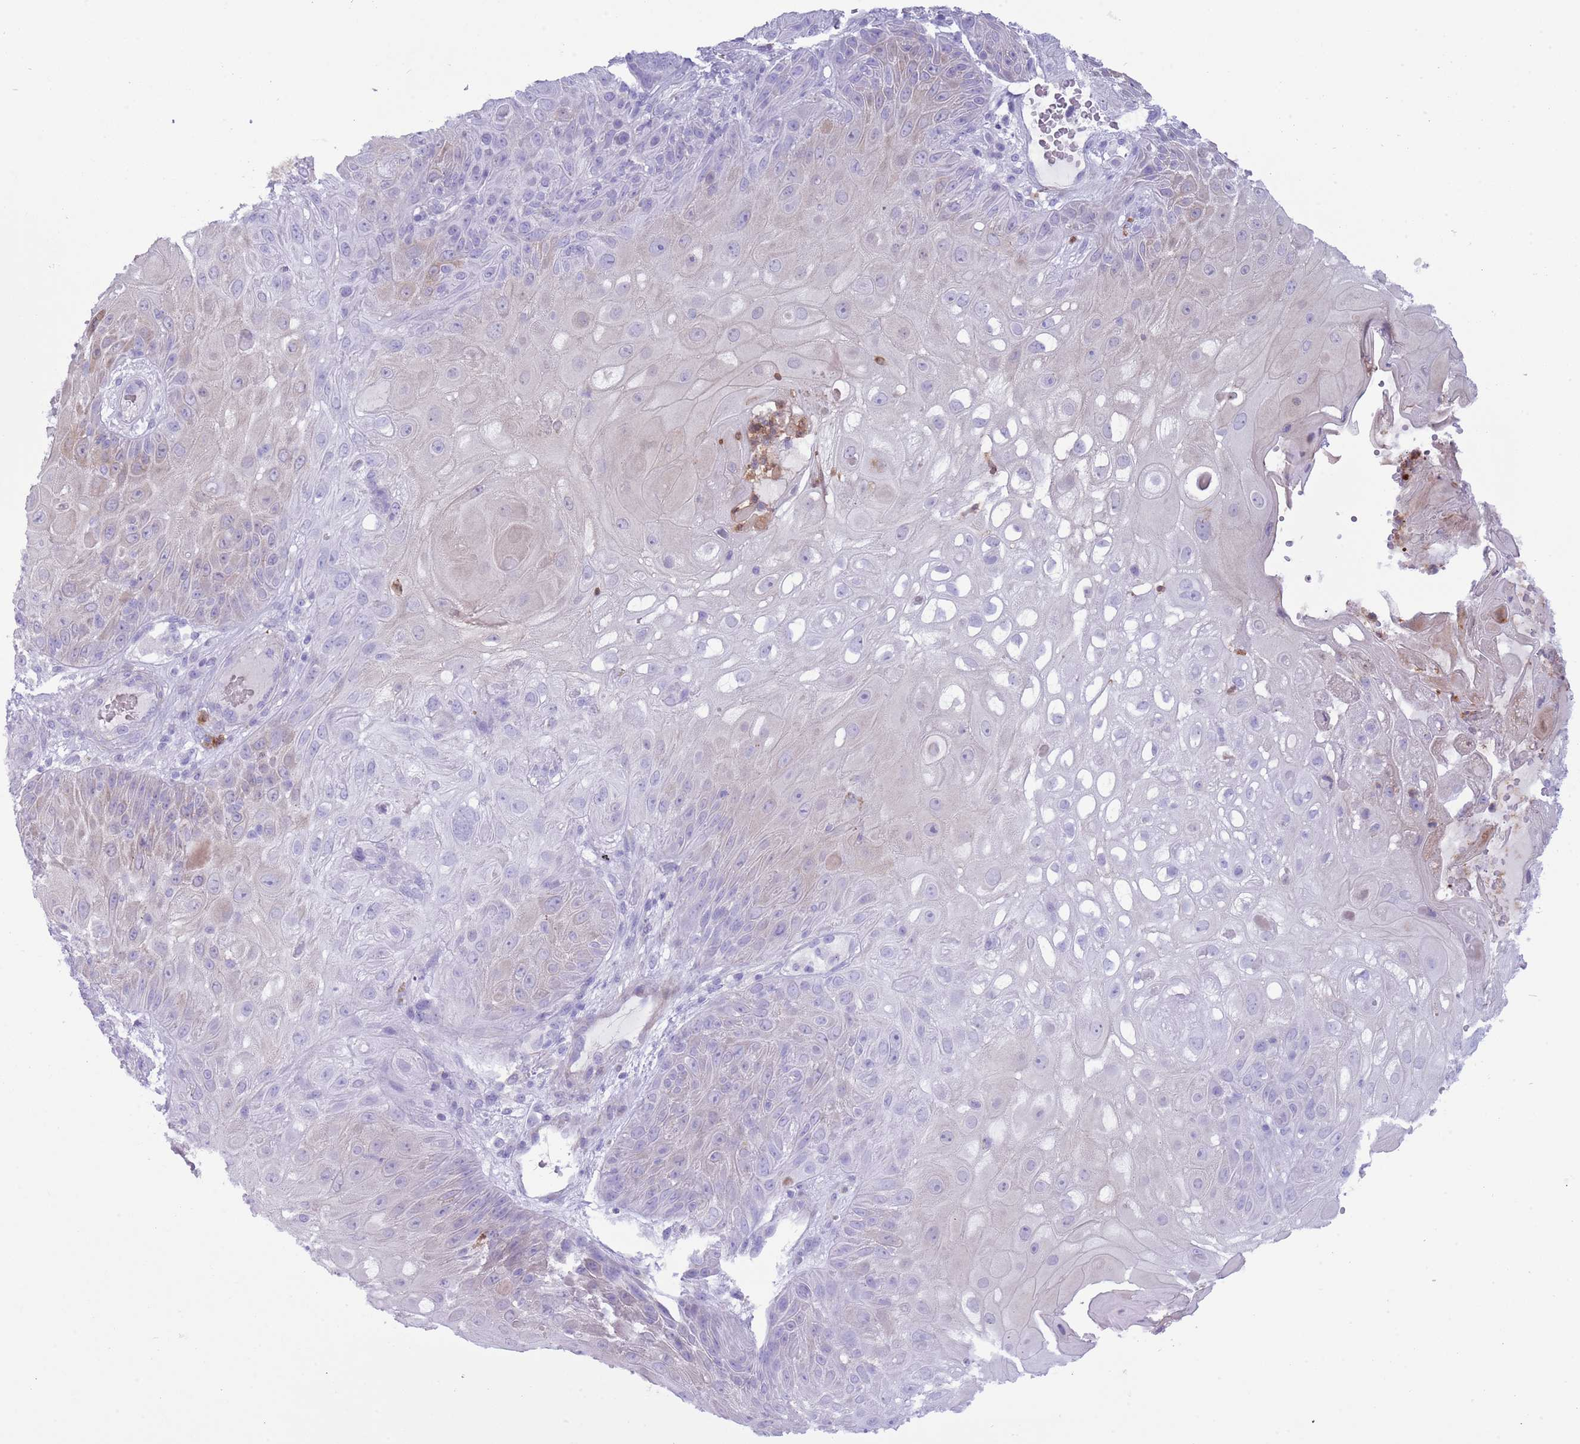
{"staining": {"intensity": "weak", "quantity": "<25%", "location": "cytoplasmic/membranous"}, "tissue": "skin cancer", "cell_type": "Tumor cells", "image_type": "cancer", "snomed": [{"axis": "morphology", "description": "Normal tissue, NOS"}, {"axis": "morphology", "description": "Squamous cell carcinoma, NOS"}, {"axis": "topography", "description": "Skin"}, {"axis": "topography", "description": "Cartilage tissue"}], "caption": "This is a histopathology image of immunohistochemistry (IHC) staining of squamous cell carcinoma (skin), which shows no positivity in tumor cells.", "gene": "OR6M1", "patient": {"sex": "female", "age": 79}}